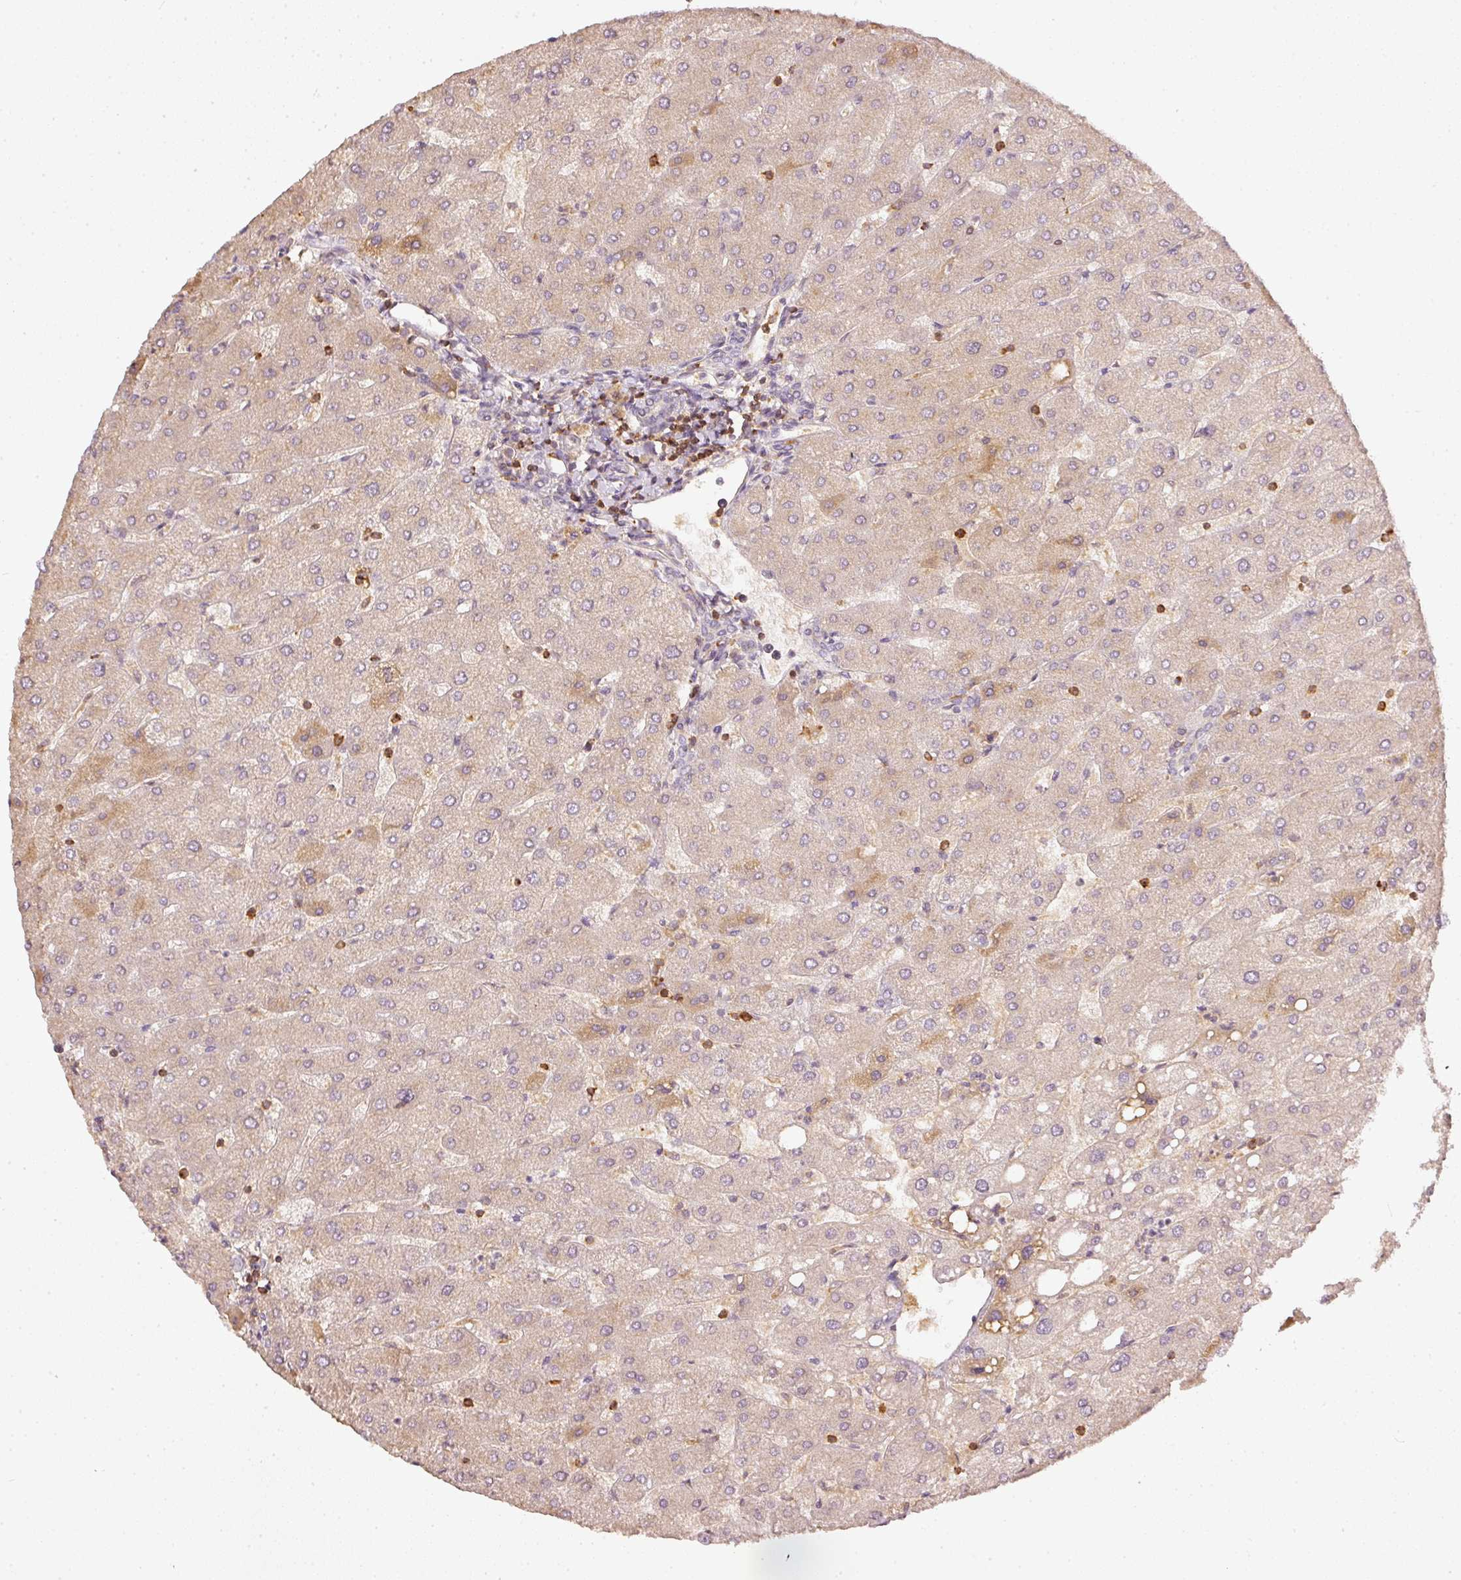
{"staining": {"intensity": "negative", "quantity": "none", "location": "none"}, "tissue": "liver", "cell_type": "Cholangiocytes", "image_type": "normal", "snomed": [{"axis": "morphology", "description": "Normal tissue, NOS"}, {"axis": "topography", "description": "Liver"}], "caption": "Unremarkable liver was stained to show a protein in brown. There is no significant positivity in cholangiocytes. (IHC, brightfield microscopy, high magnification).", "gene": "EVL", "patient": {"sex": "male", "age": 67}}